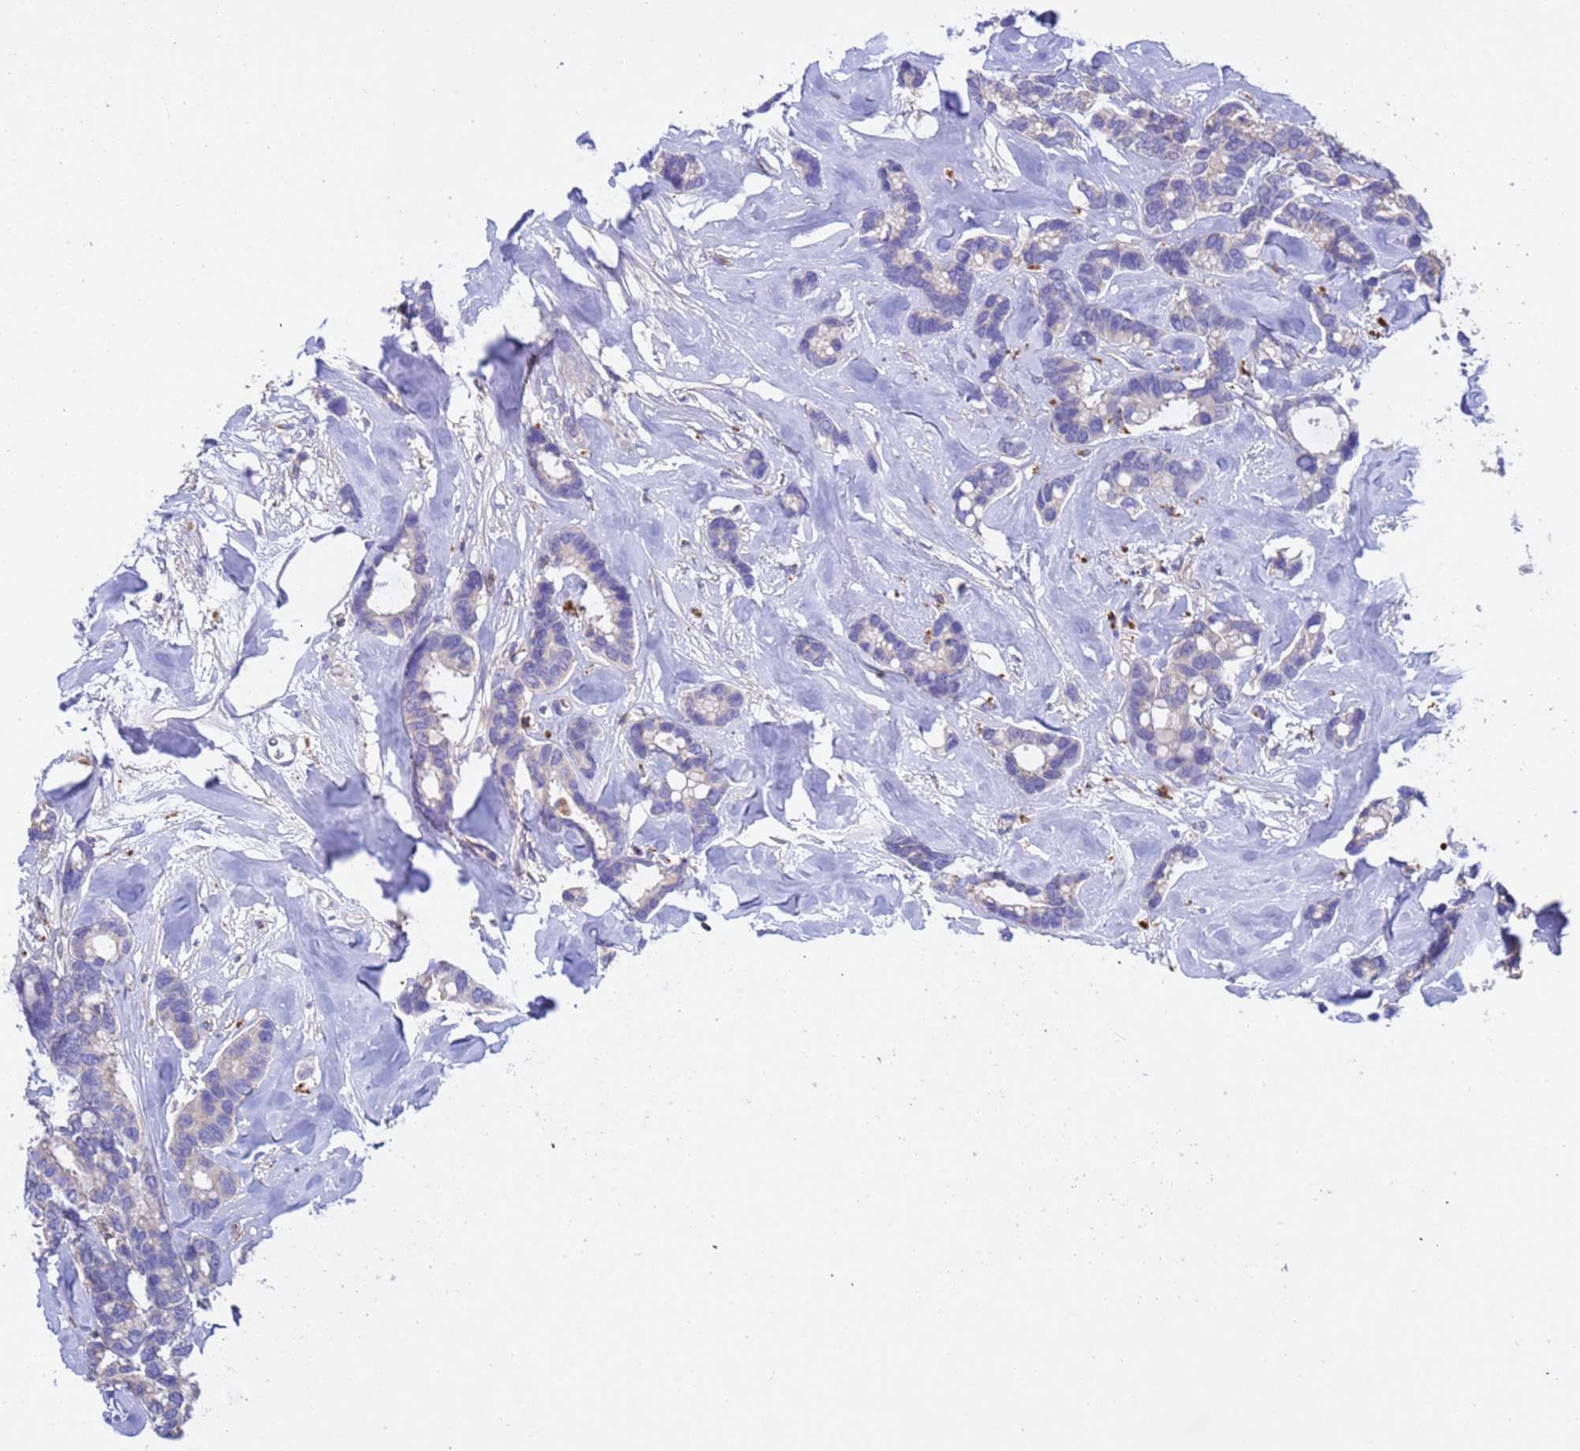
{"staining": {"intensity": "negative", "quantity": "none", "location": "none"}, "tissue": "breast cancer", "cell_type": "Tumor cells", "image_type": "cancer", "snomed": [{"axis": "morphology", "description": "Duct carcinoma"}, {"axis": "topography", "description": "Breast"}], "caption": "Immunohistochemistry (IHC) micrograph of invasive ductal carcinoma (breast) stained for a protein (brown), which displays no staining in tumor cells.", "gene": "SRL", "patient": {"sex": "female", "age": 87}}